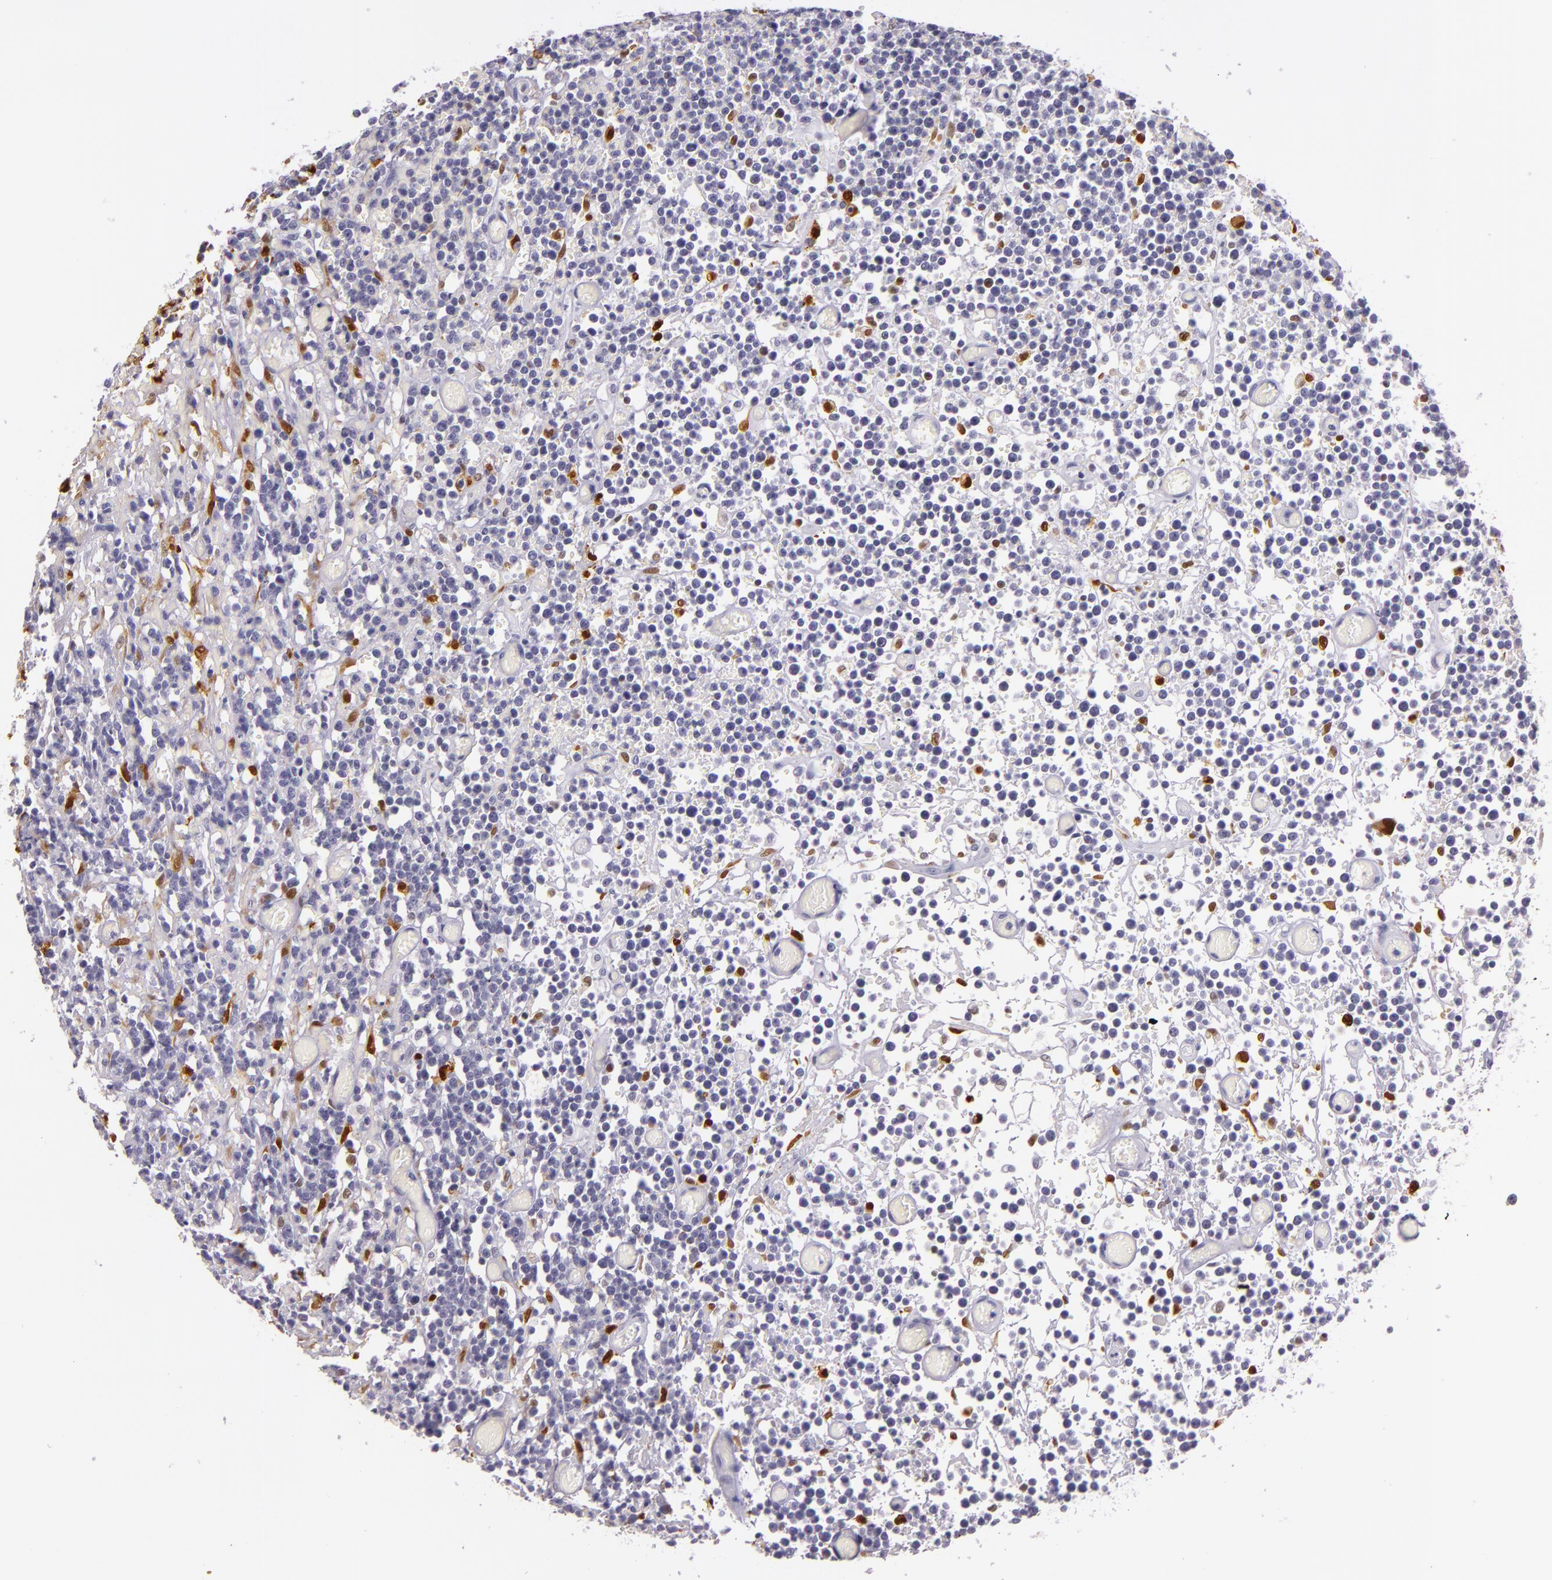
{"staining": {"intensity": "moderate", "quantity": "<25%", "location": "nuclear"}, "tissue": "lymphoma", "cell_type": "Tumor cells", "image_type": "cancer", "snomed": [{"axis": "morphology", "description": "Malignant lymphoma, non-Hodgkin's type, High grade"}, {"axis": "topography", "description": "Colon"}], "caption": "This photomicrograph displays immunohistochemistry staining of lymphoma, with low moderate nuclear positivity in approximately <25% of tumor cells.", "gene": "MT1A", "patient": {"sex": "male", "age": 82}}